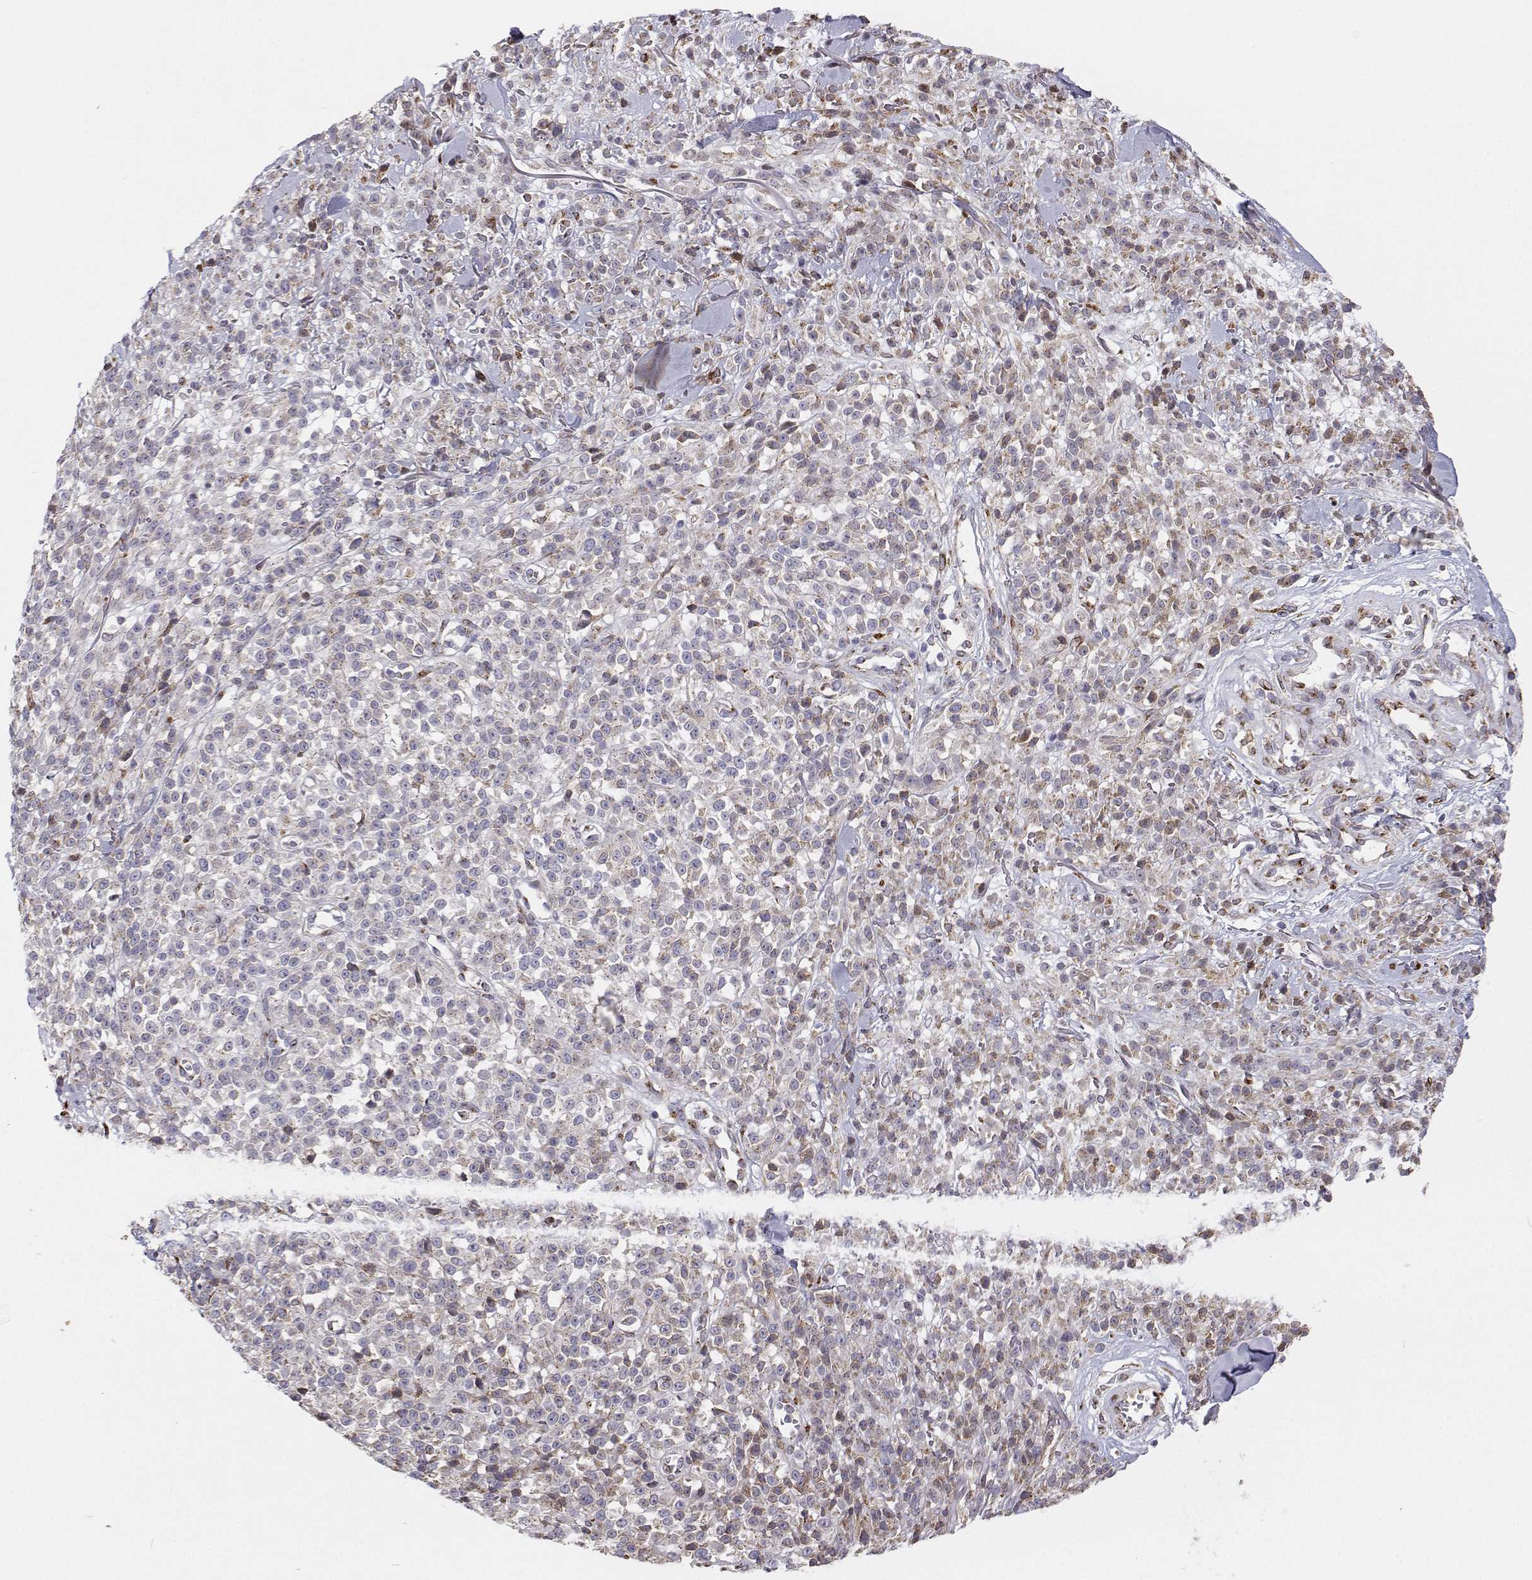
{"staining": {"intensity": "negative", "quantity": "none", "location": "none"}, "tissue": "melanoma", "cell_type": "Tumor cells", "image_type": "cancer", "snomed": [{"axis": "morphology", "description": "Malignant melanoma, NOS"}, {"axis": "topography", "description": "Skin"}, {"axis": "topography", "description": "Skin of trunk"}], "caption": "An IHC photomicrograph of melanoma is shown. There is no staining in tumor cells of melanoma. The staining is performed using DAB (3,3'-diaminobenzidine) brown chromogen with nuclei counter-stained in using hematoxylin.", "gene": "STARD13", "patient": {"sex": "male", "age": 74}}